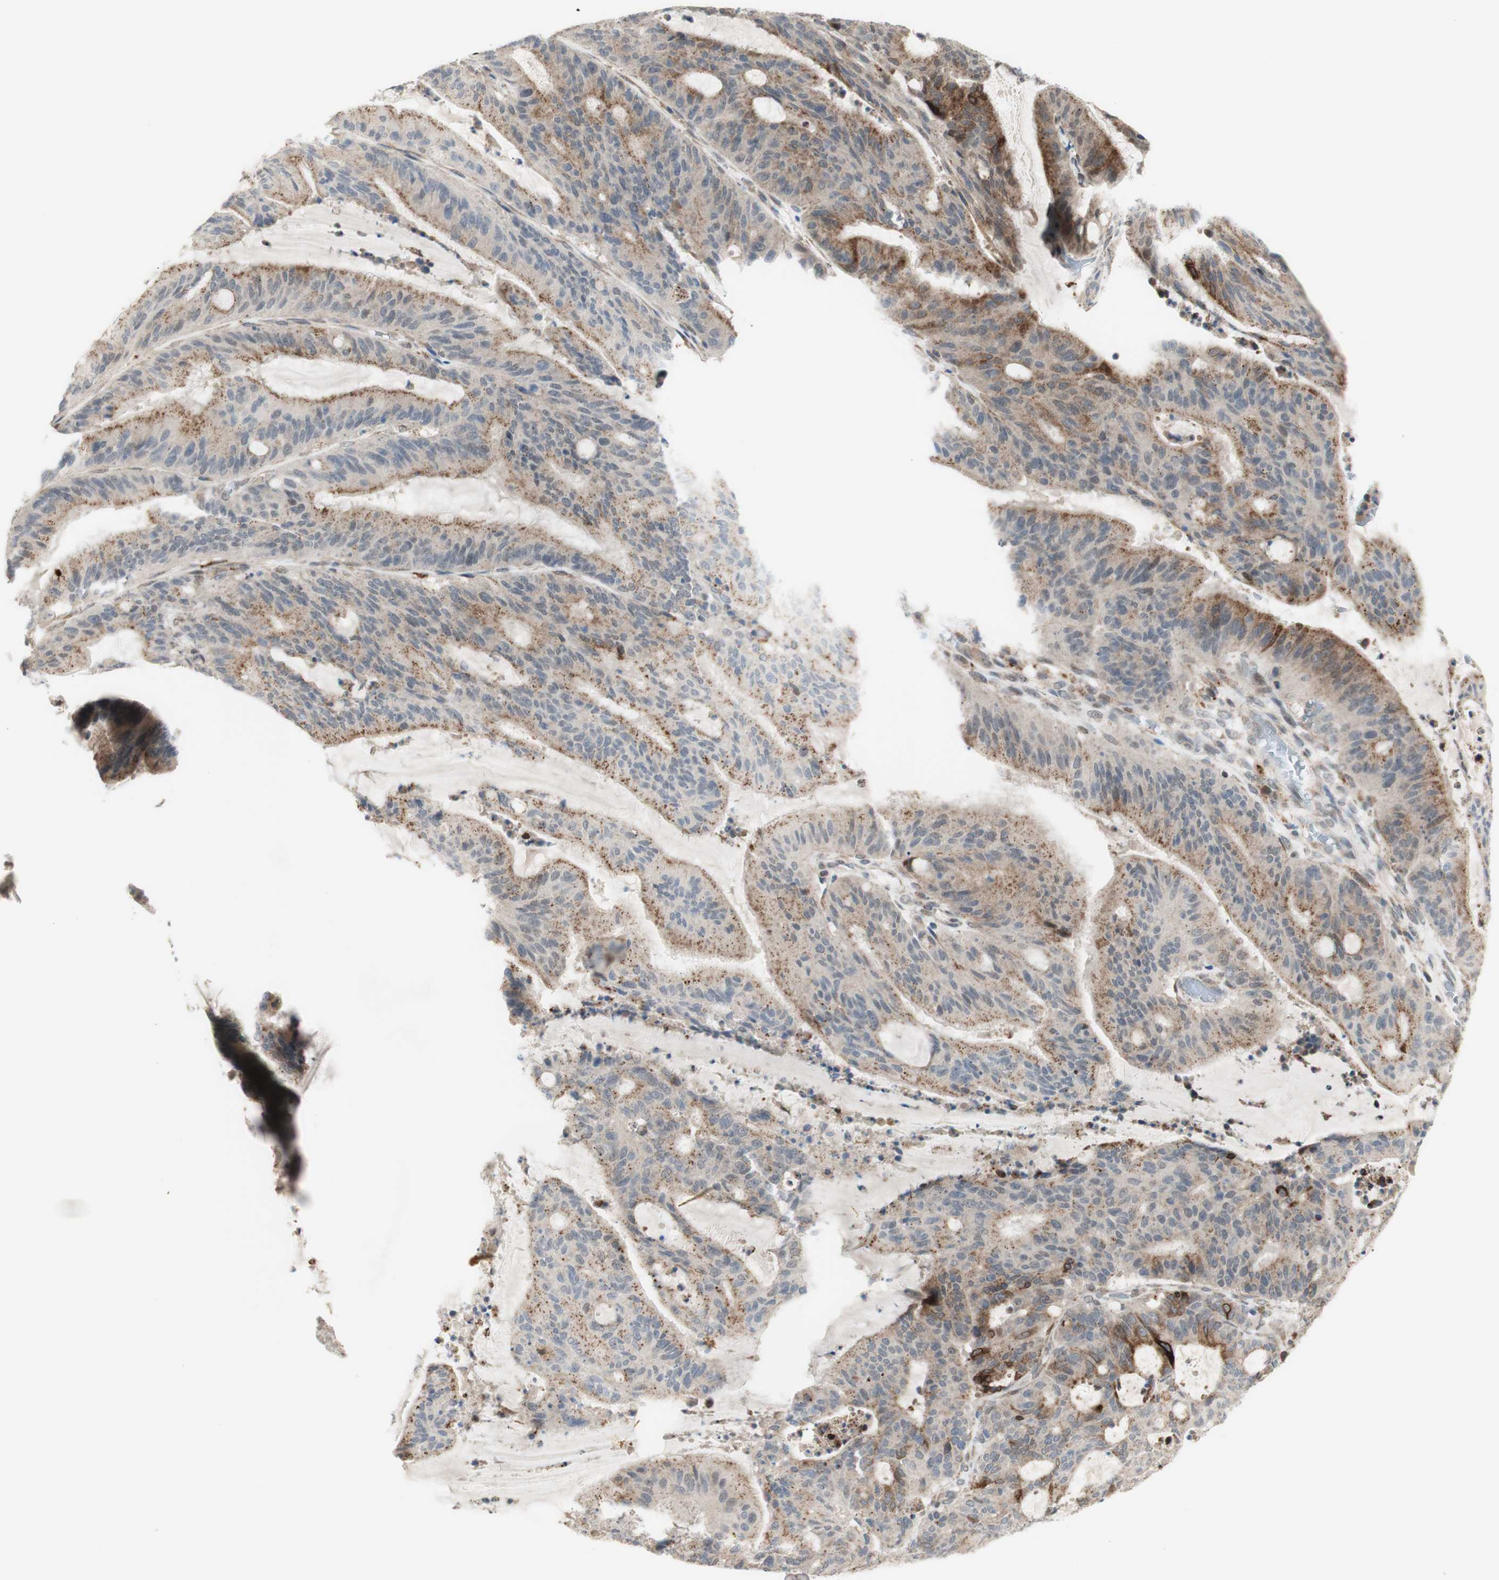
{"staining": {"intensity": "moderate", "quantity": ">75%", "location": "cytoplasmic/membranous"}, "tissue": "liver cancer", "cell_type": "Tumor cells", "image_type": "cancer", "snomed": [{"axis": "morphology", "description": "Cholangiocarcinoma"}, {"axis": "topography", "description": "Liver"}], "caption": "This photomicrograph demonstrates immunohistochemistry (IHC) staining of liver cancer, with medium moderate cytoplasmic/membranous staining in approximately >75% of tumor cells.", "gene": "GAPT", "patient": {"sex": "female", "age": 73}}